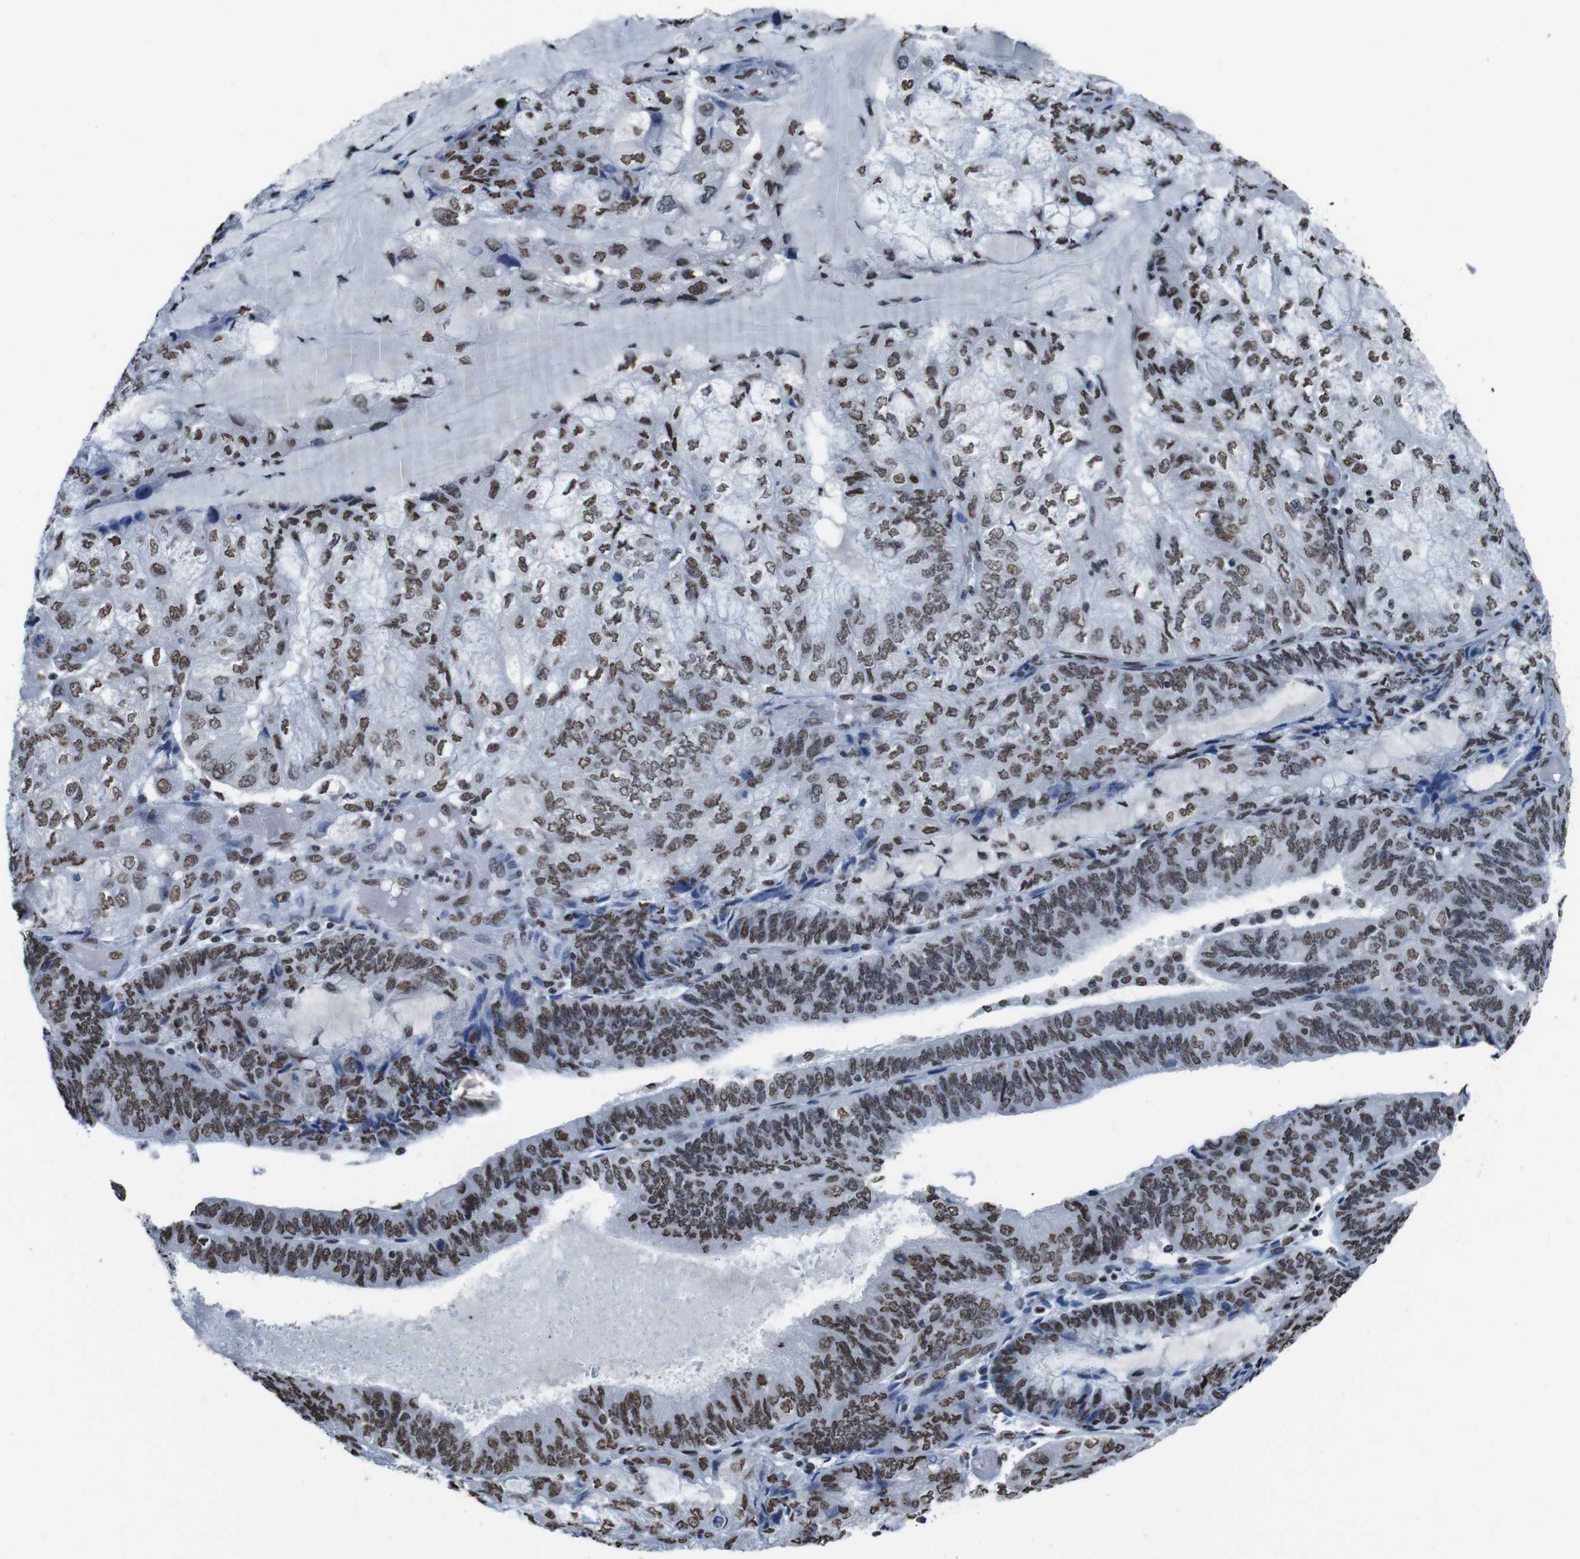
{"staining": {"intensity": "moderate", "quantity": ">75%", "location": "nuclear"}, "tissue": "endometrial cancer", "cell_type": "Tumor cells", "image_type": "cancer", "snomed": [{"axis": "morphology", "description": "Adenocarcinoma, NOS"}, {"axis": "topography", "description": "Endometrium"}], "caption": "A brown stain highlights moderate nuclear staining of a protein in endometrial adenocarcinoma tumor cells.", "gene": "PIP4P2", "patient": {"sex": "female", "age": 81}}